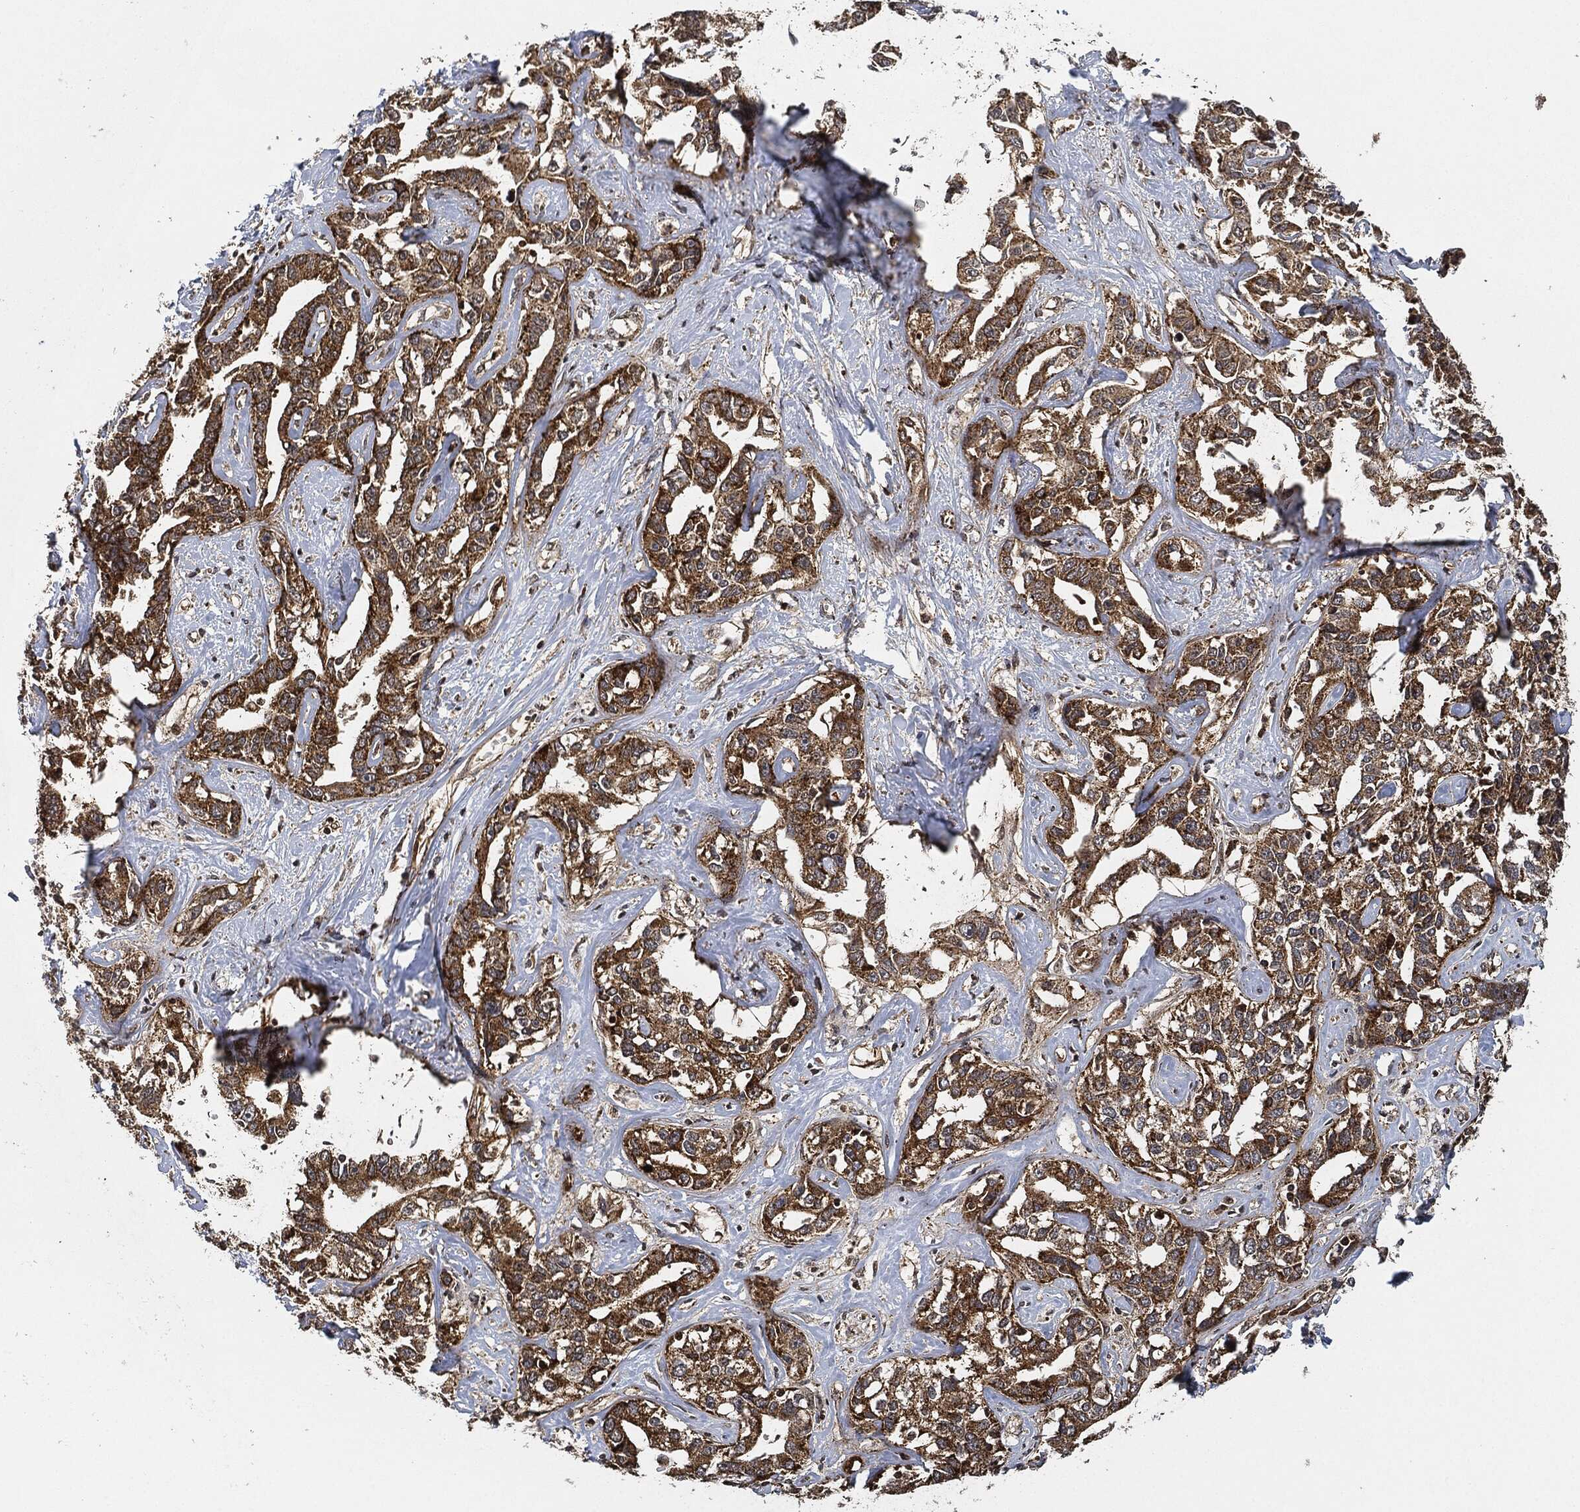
{"staining": {"intensity": "strong", "quantity": "25%-75%", "location": "cytoplasmic/membranous"}, "tissue": "liver cancer", "cell_type": "Tumor cells", "image_type": "cancer", "snomed": [{"axis": "morphology", "description": "Cholangiocarcinoma"}, {"axis": "topography", "description": "Liver"}], "caption": "The immunohistochemical stain highlights strong cytoplasmic/membranous staining in tumor cells of cholangiocarcinoma (liver) tissue.", "gene": "MAP3K3", "patient": {"sex": "male", "age": 59}}